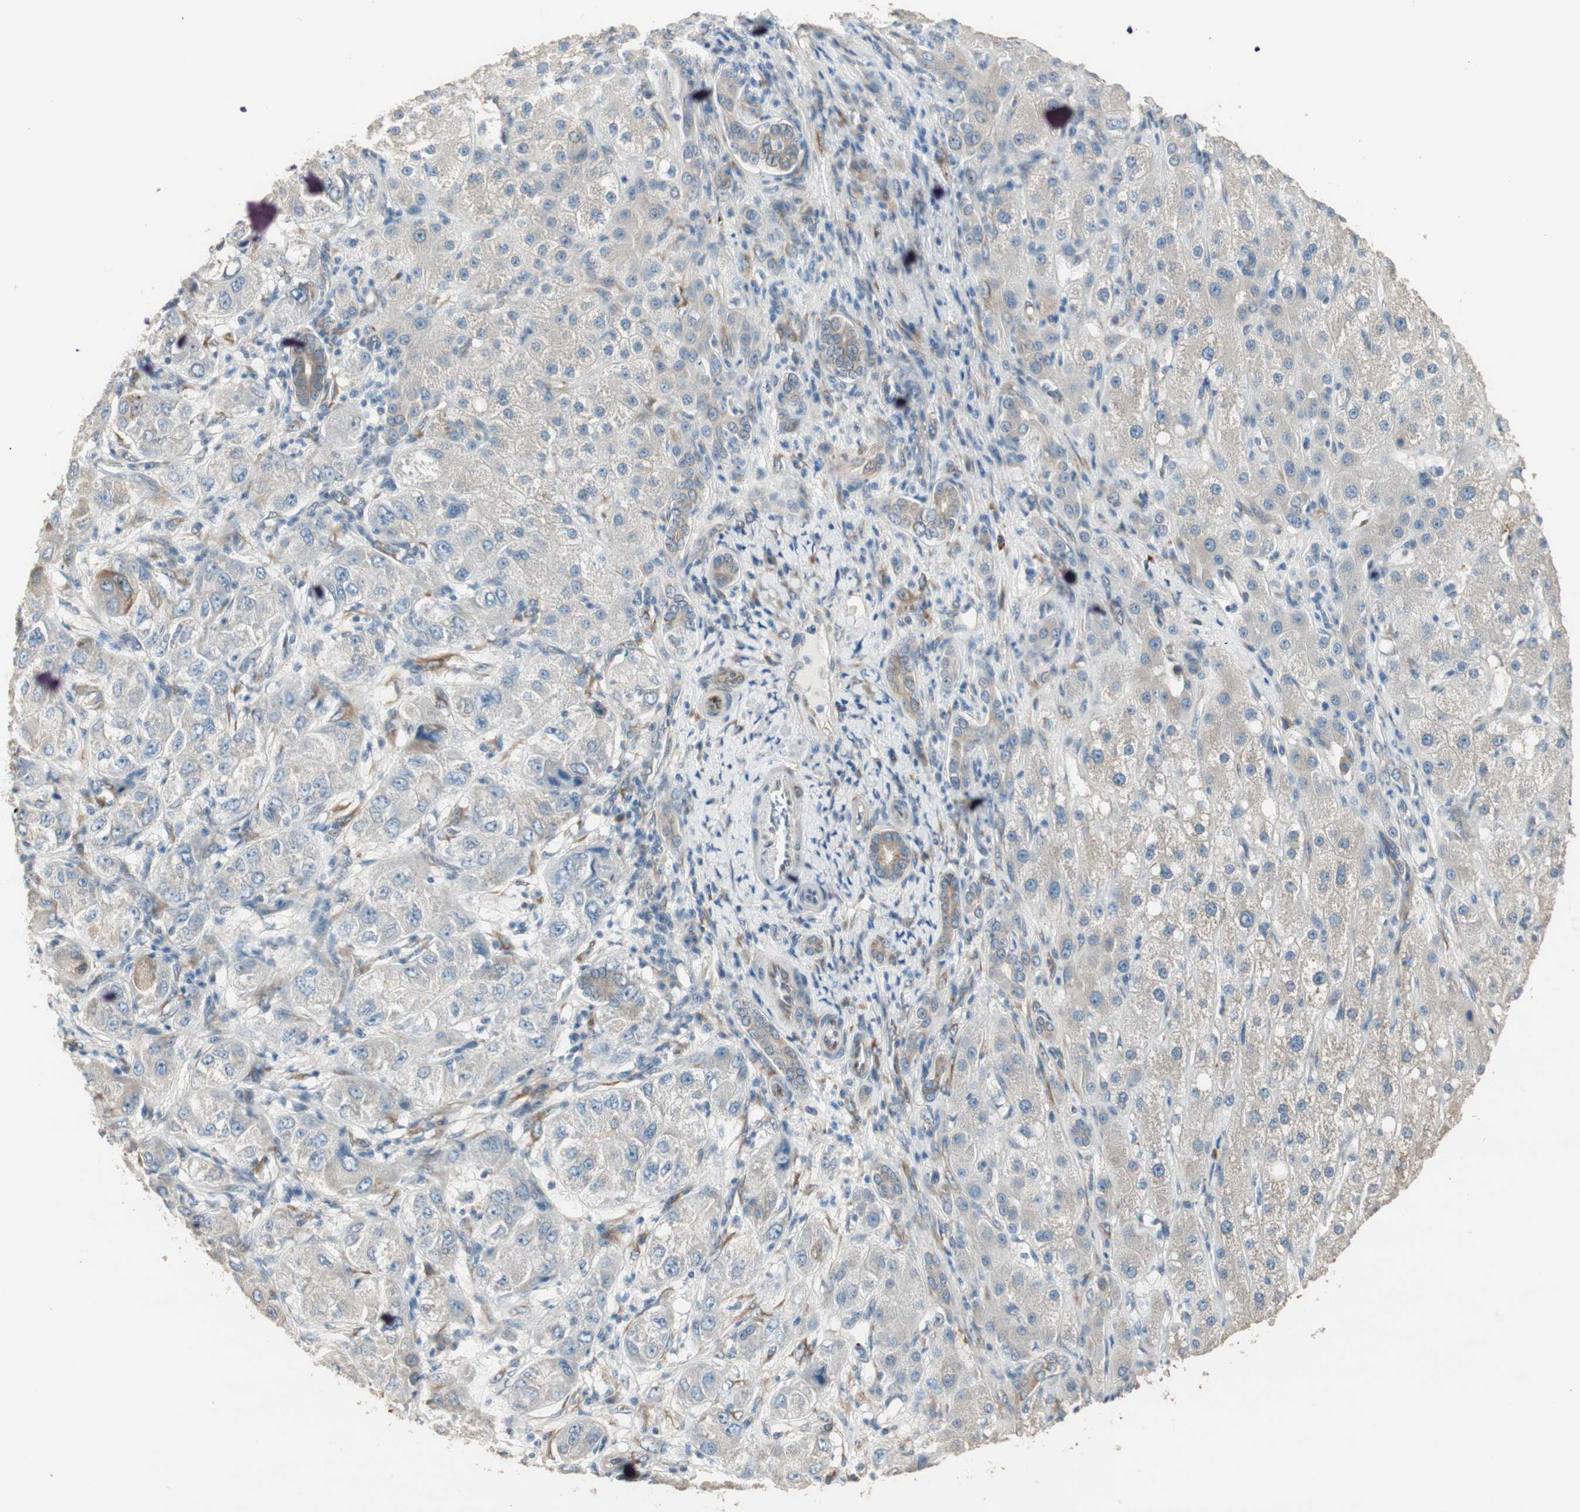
{"staining": {"intensity": "weak", "quantity": "<25%", "location": "cytoplasmic/membranous"}, "tissue": "liver cancer", "cell_type": "Tumor cells", "image_type": "cancer", "snomed": [{"axis": "morphology", "description": "Carcinoma, Hepatocellular, NOS"}, {"axis": "topography", "description": "Liver"}], "caption": "Liver hepatocellular carcinoma stained for a protein using IHC shows no positivity tumor cells.", "gene": "TASOR", "patient": {"sex": "male", "age": 80}}